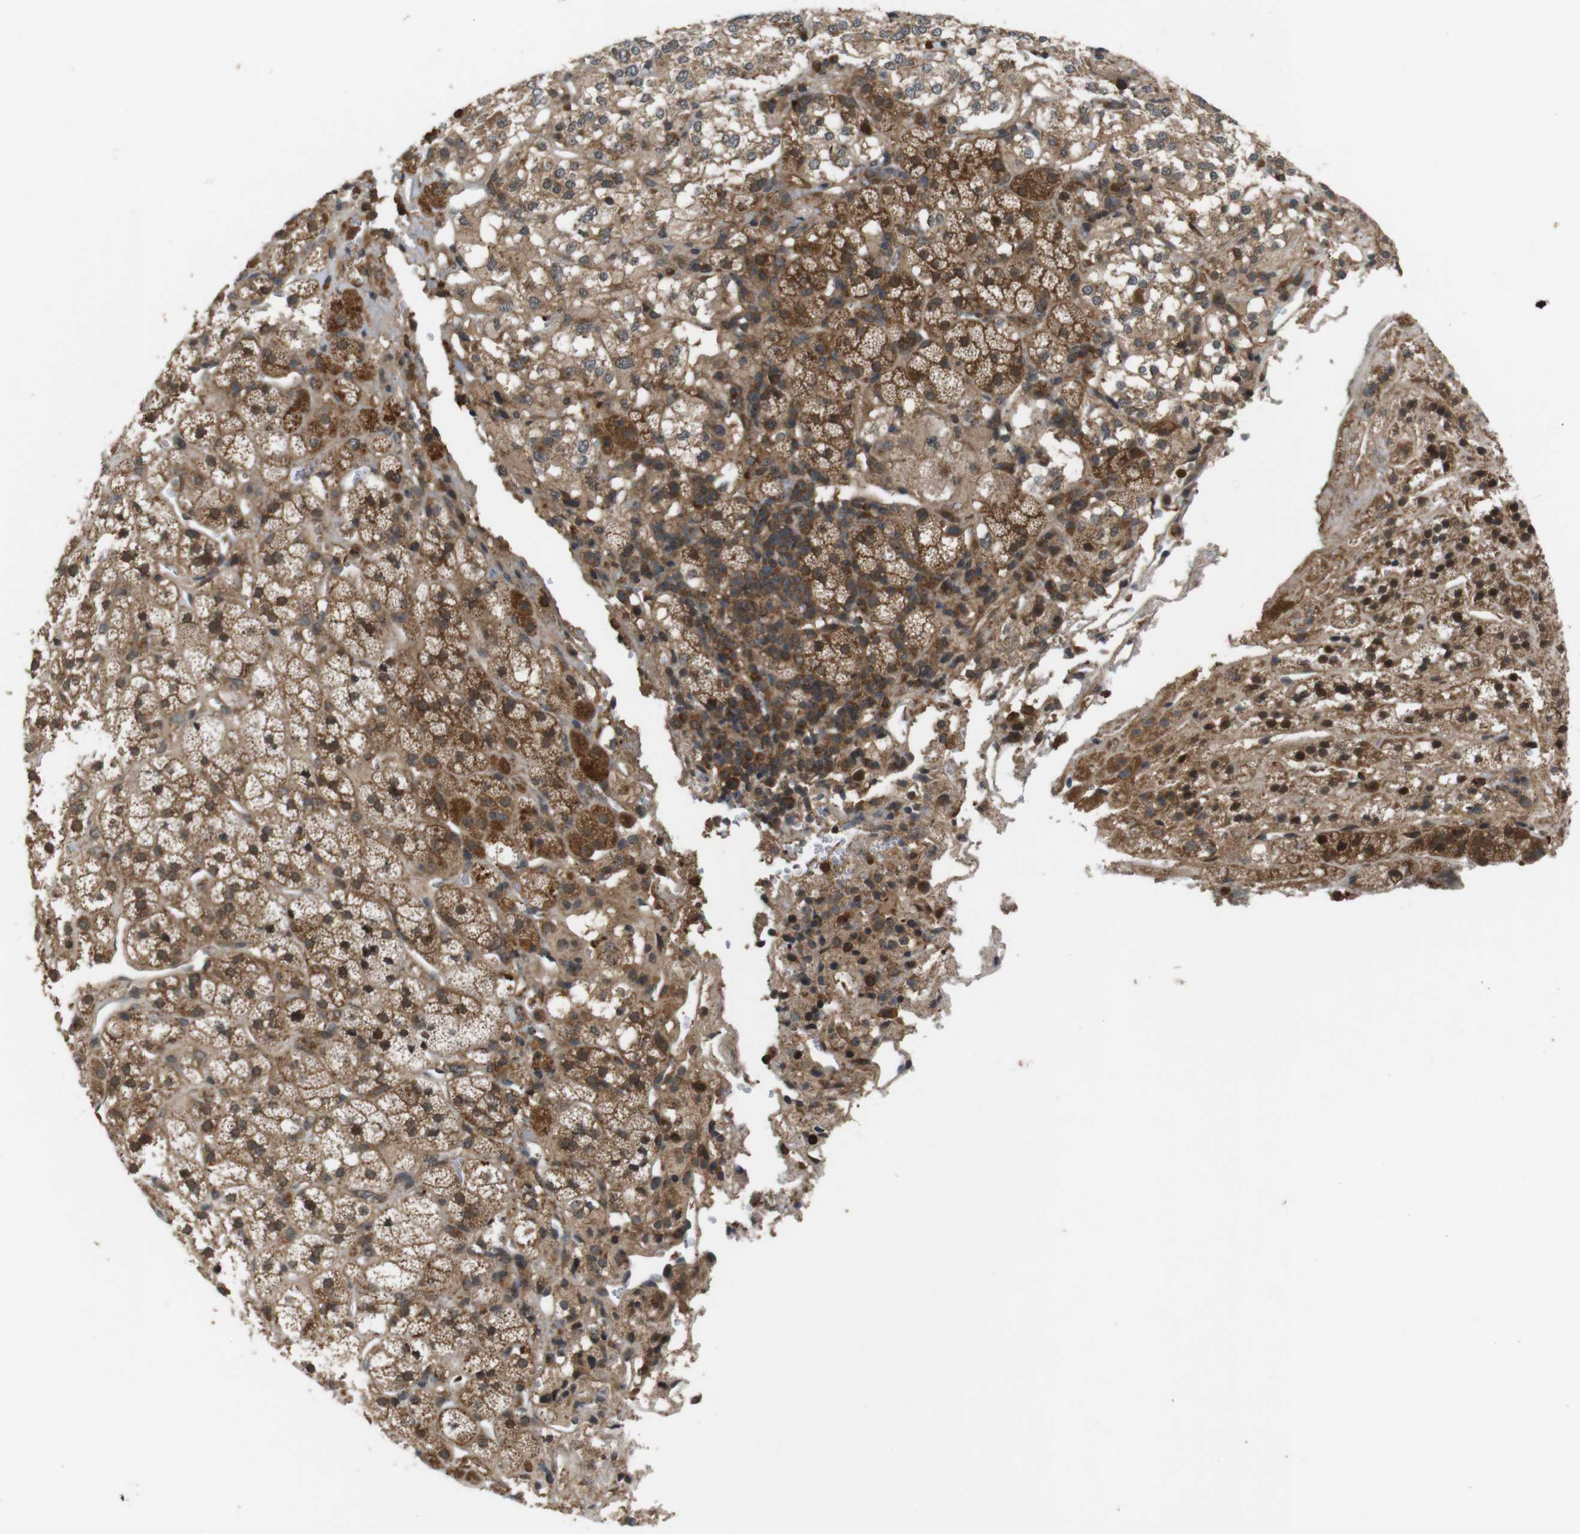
{"staining": {"intensity": "strong", "quantity": ">75%", "location": "cytoplasmic/membranous"}, "tissue": "adrenal gland", "cell_type": "Glandular cells", "image_type": "normal", "snomed": [{"axis": "morphology", "description": "Normal tissue, NOS"}, {"axis": "topography", "description": "Adrenal gland"}], "caption": "Approximately >75% of glandular cells in normal adrenal gland demonstrate strong cytoplasmic/membranous protein positivity as visualized by brown immunohistochemical staining.", "gene": "NFKBIE", "patient": {"sex": "male", "age": 56}}